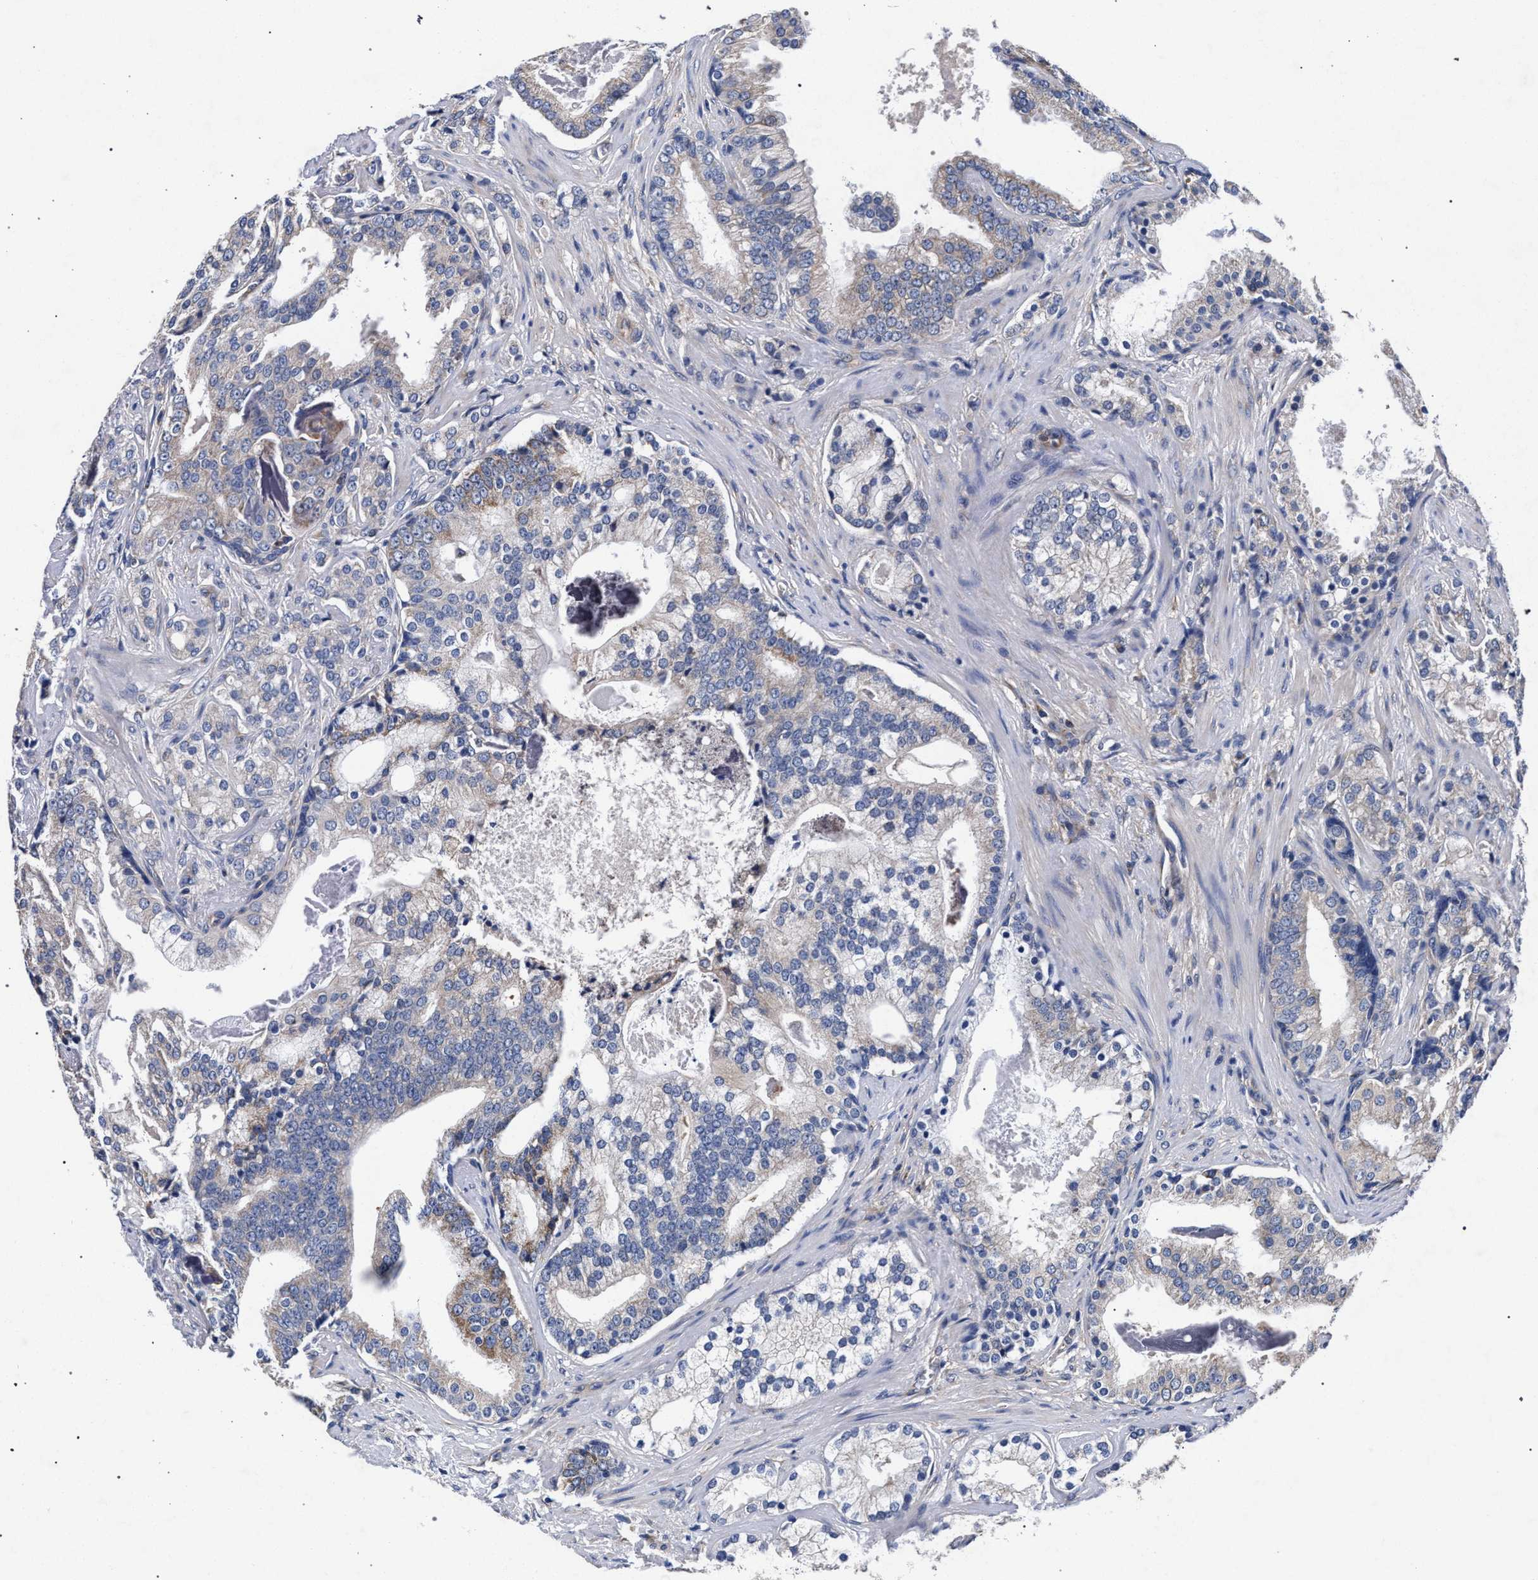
{"staining": {"intensity": "weak", "quantity": "25%-75%", "location": "cytoplasmic/membranous"}, "tissue": "prostate cancer", "cell_type": "Tumor cells", "image_type": "cancer", "snomed": [{"axis": "morphology", "description": "Adenocarcinoma, Low grade"}, {"axis": "topography", "description": "Prostate"}], "caption": "Protein staining of prostate adenocarcinoma (low-grade) tissue displays weak cytoplasmic/membranous positivity in about 25%-75% of tumor cells. (DAB IHC with brightfield microscopy, high magnification).", "gene": "CFAP95", "patient": {"sex": "male", "age": 58}}